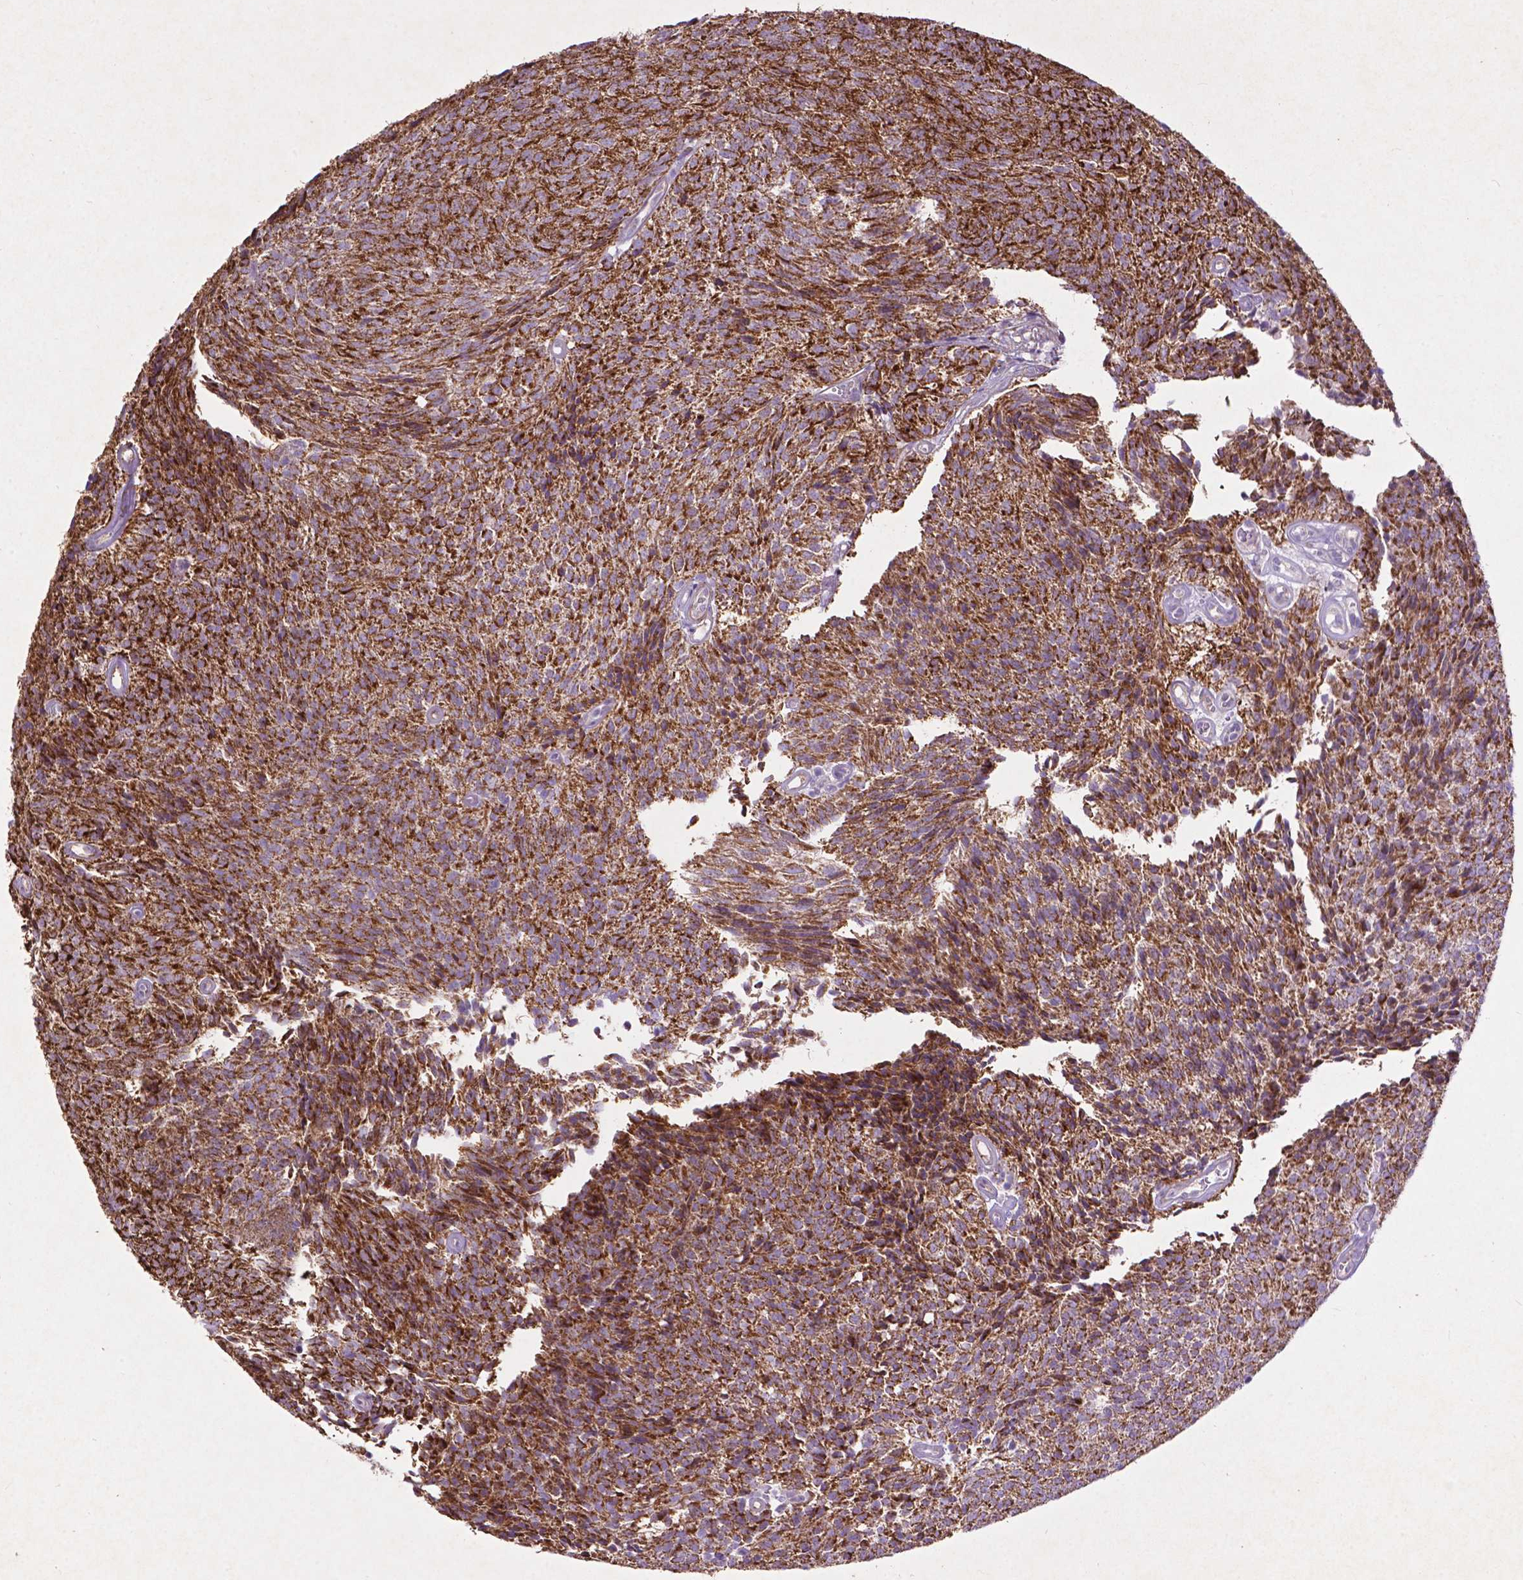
{"staining": {"intensity": "strong", "quantity": ">75%", "location": "cytoplasmic/membranous"}, "tissue": "urothelial cancer", "cell_type": "Tumor cells", "image_type": "cancer", "snomed": [{"axis": "morphology", "description": "Urothelial carcinoma, Low grade"}, {"axis": "topography", "description": "Urinary bladder"}], "caption": "Immunohistochemical staining of human low-grade urothelial carcinoma exhibits high levels of strong cytoplasmic/membranous staining in about >75% of tumor cells.", "gene": "THEGL", "patient": {"sex": "male", "age": 77}}